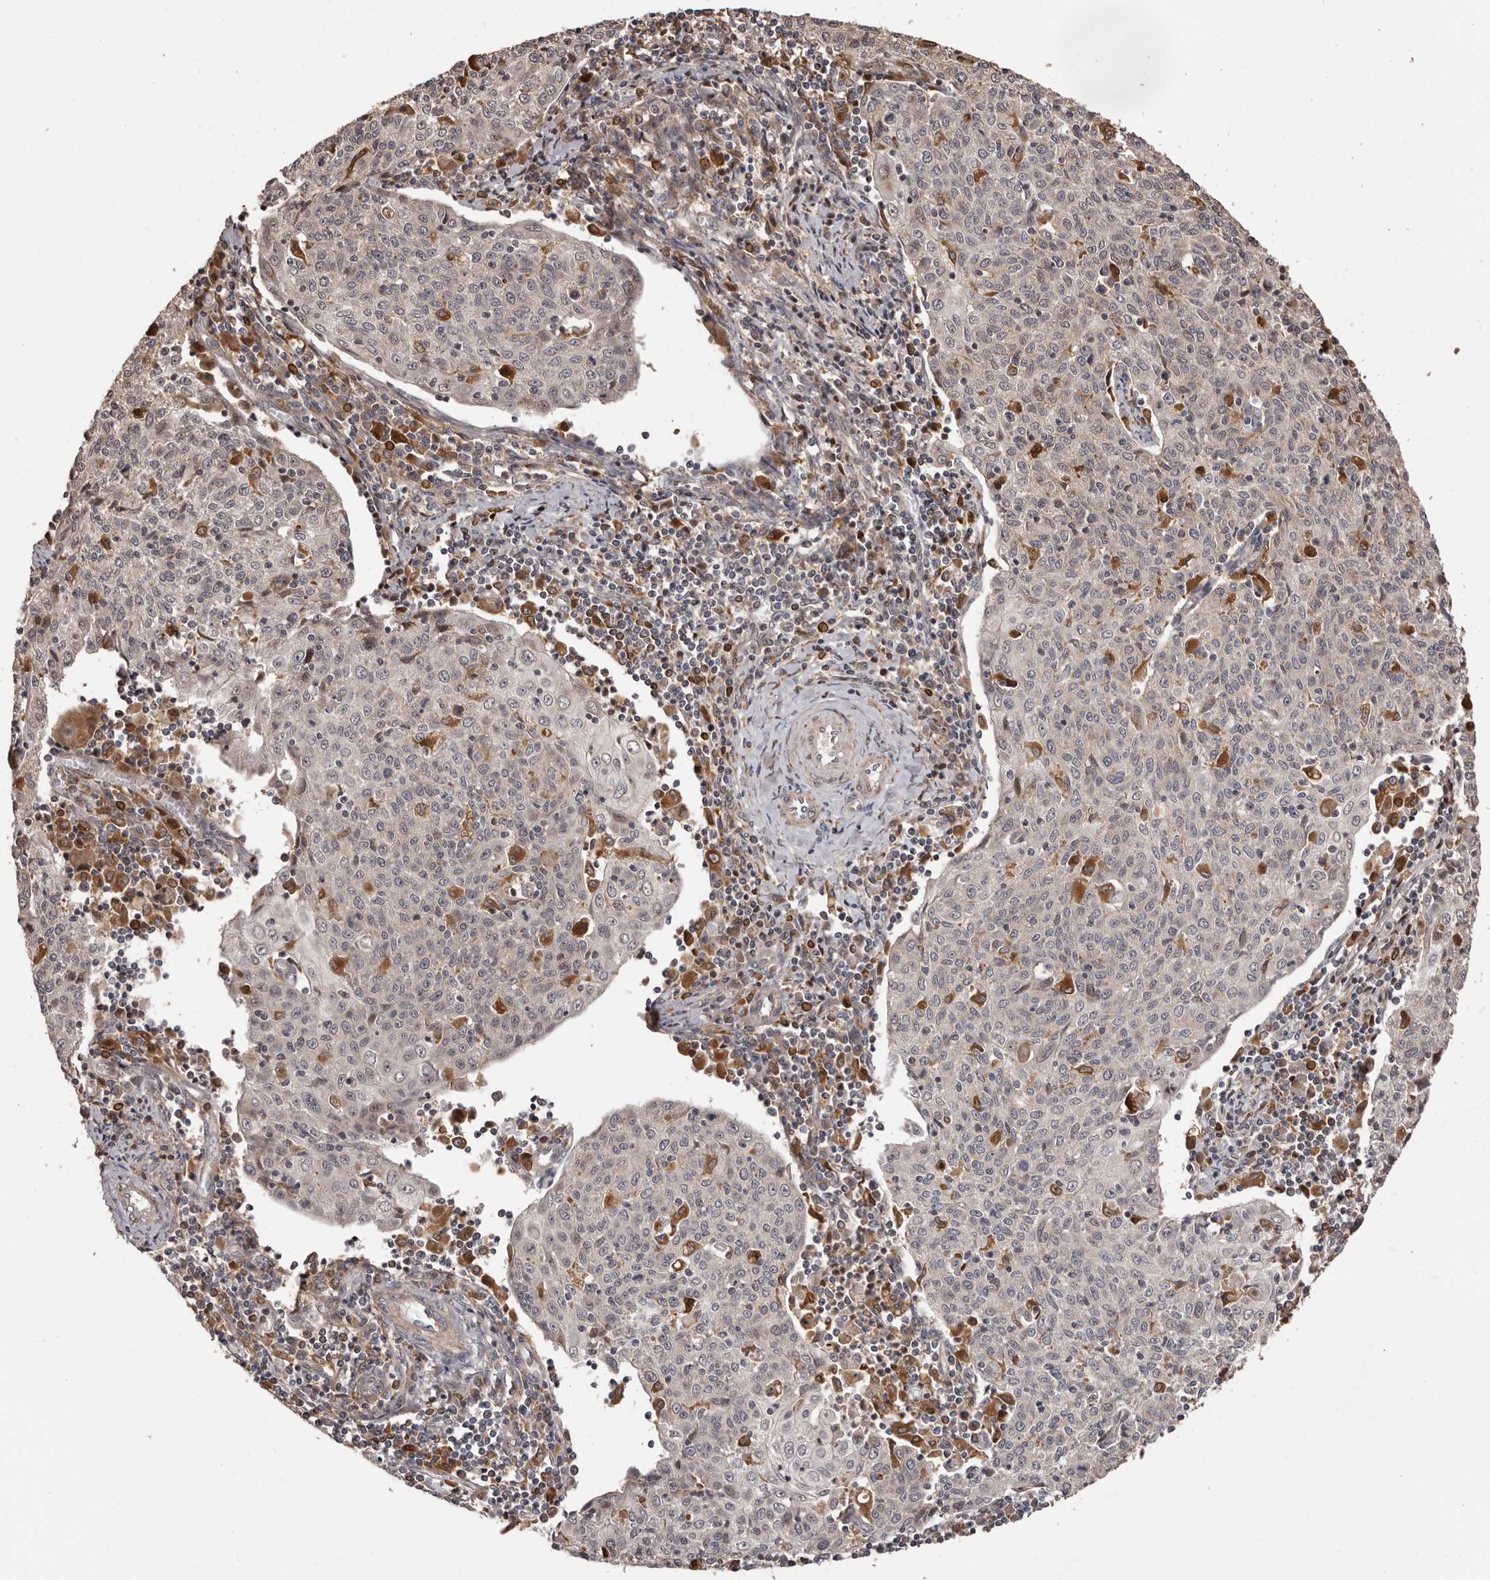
{"staining": {"intensity": "negative", "quantity": "none", "location": "none"}, "tissue": "cervical cancer", "cell_type": "Tumor cells", "image_type": "cancer", "snomed": [{"axis": "morphology", "description": "Squamous cell carcinoma, NOS"}, {"axis": "topography", "description": "Cervix"}], "caption": "A micrograph of cervical cancer (squamous cell carcinoma) stained for a protein shows no brown staining in tumor cells.", "gene": "ZCCHC7", "patient": {"sex": "female", "age": 48}}